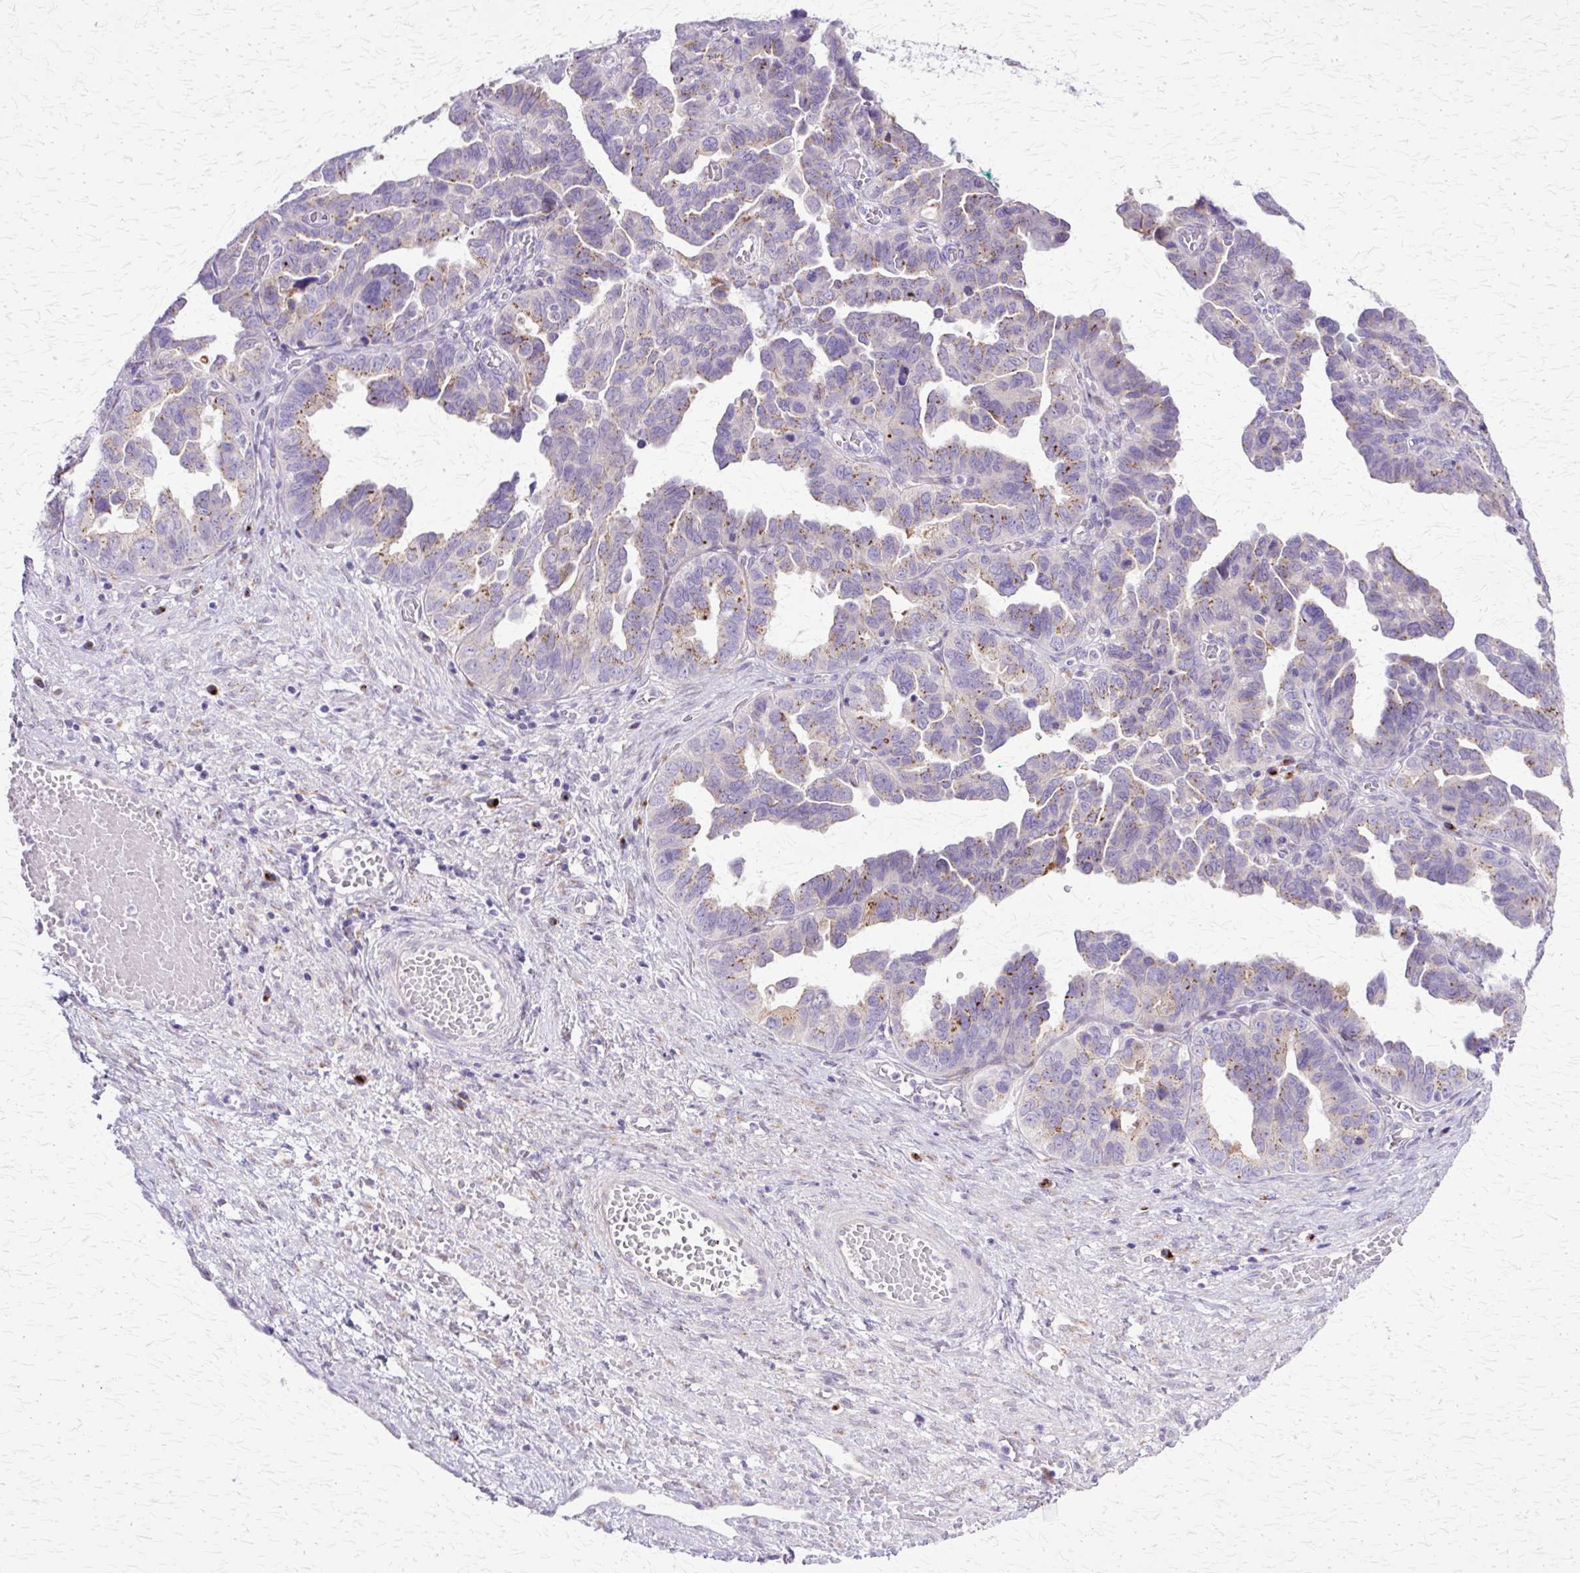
{"staining": {"intensity": "weak", "quantity": "25%-75%", "location": "cytoplasmic/membranous"}, "tissue": "ovarian cancer", "cell_type": "Tumor cells", "image_type": "cancer", "snomed": [{"axis": "morphology", "description": "Cystadenocarcinoma, serous, NOS"}, {"axis": "topography", "description": "Ovary"}], "caption": "Protein analysis of ovarian cancer tissue reveals weak cytoplasmic/membranous positivity in approximately 25%-75% of tumor cells.", "gene": "TBC1D3G", "patient": {"sex": "female", "age": 64}}